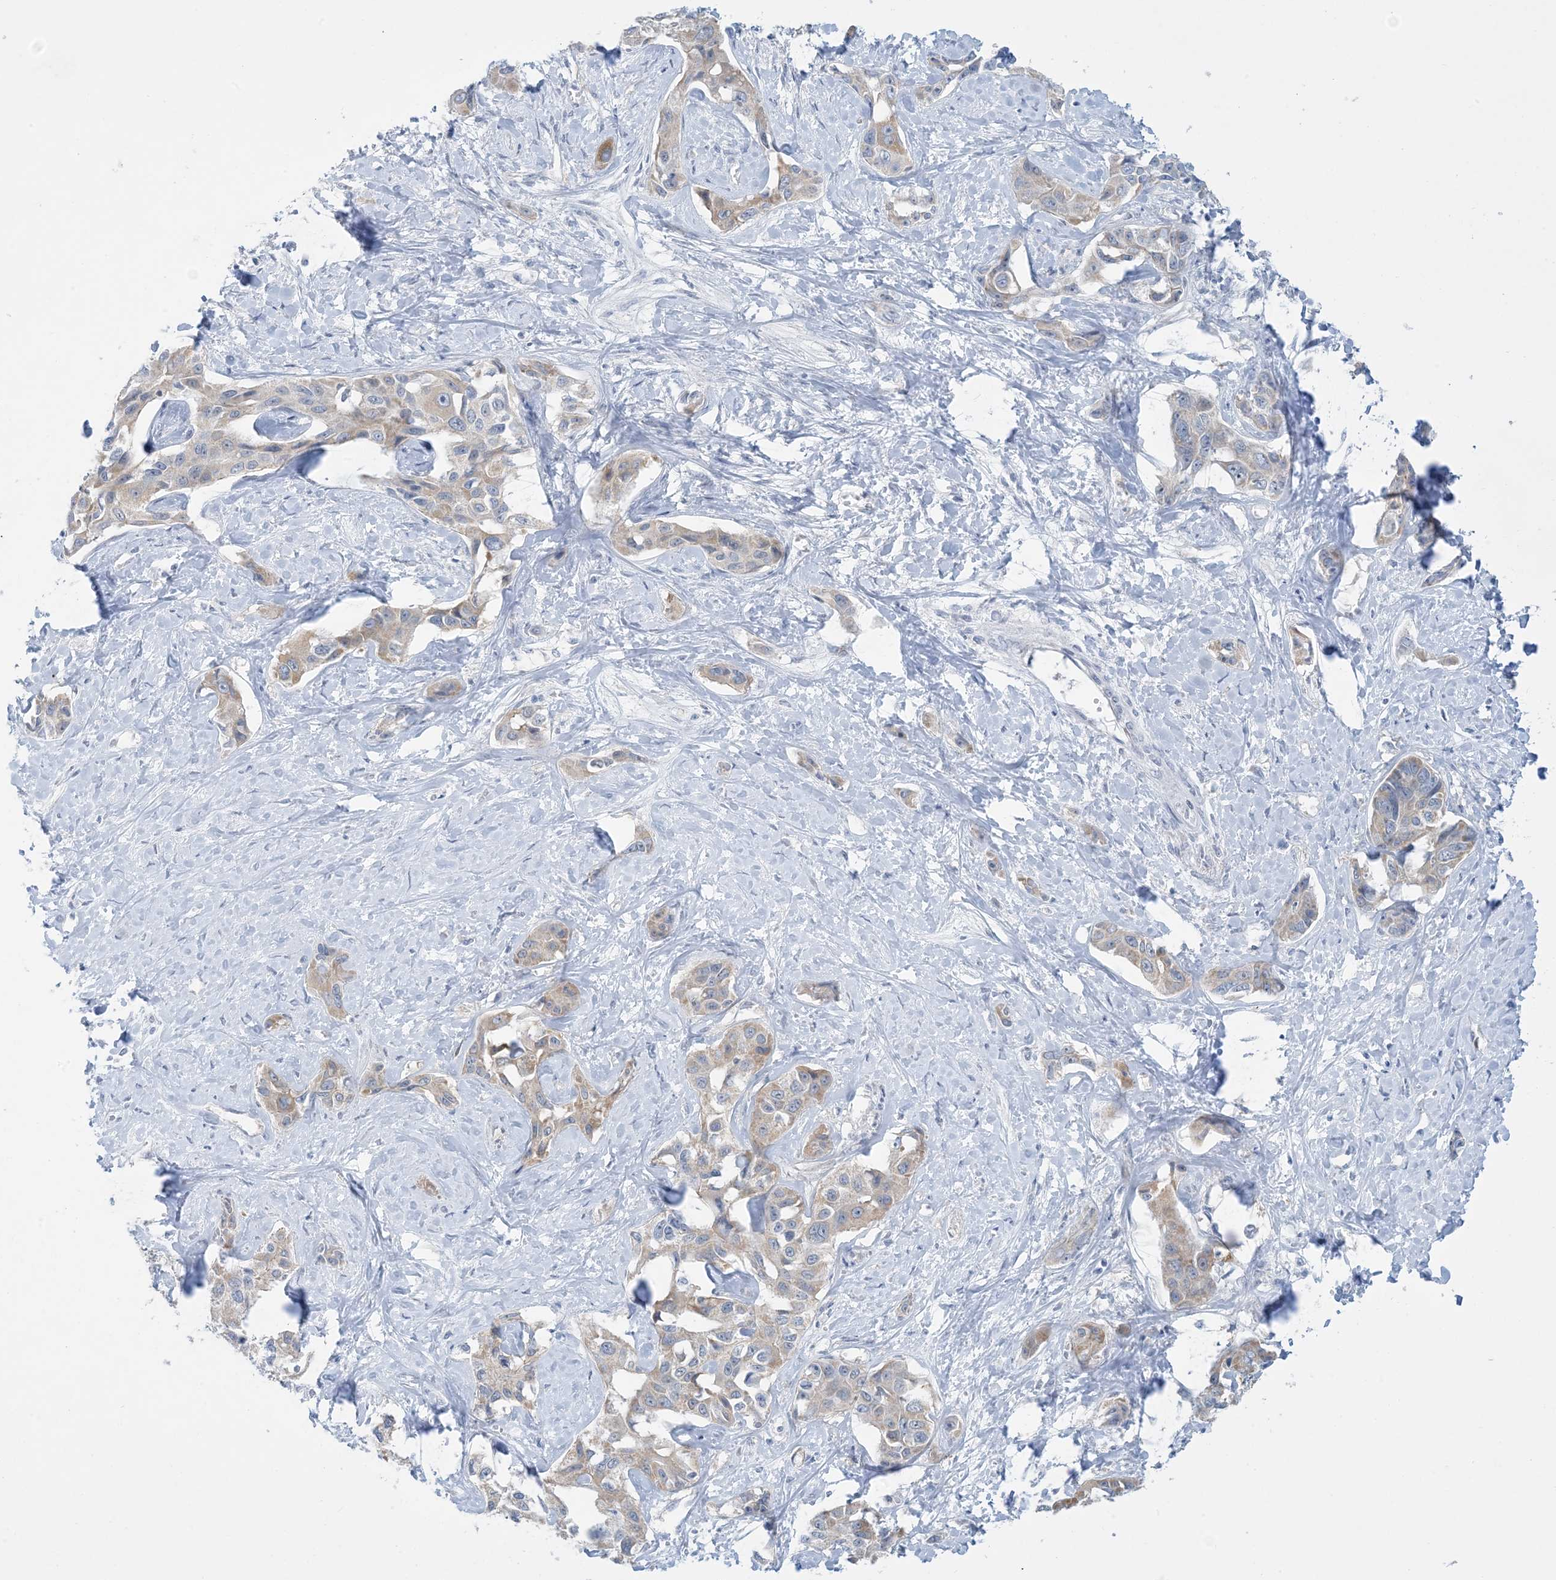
{"staining": {"intensity": "weak", "quantity": "25%-75%", "location": "cytoplasmic/membranous"}, "tissue": "liver cancer", "cell_type": "Tumor cells", "image_type": "cancer", "snomed": [{"axis": "morphology", "description": "Cholangiocarcinoma"}, {"axis": "topography", "description": "Liver"}], "caption": "A brown stain shows weak cytoplasmic/membranous expression of a protein in liver cholangiocarcinoma tumor cells.", "gene": "MRPS18A", "patient": {"sex": "male", "age": 59}}